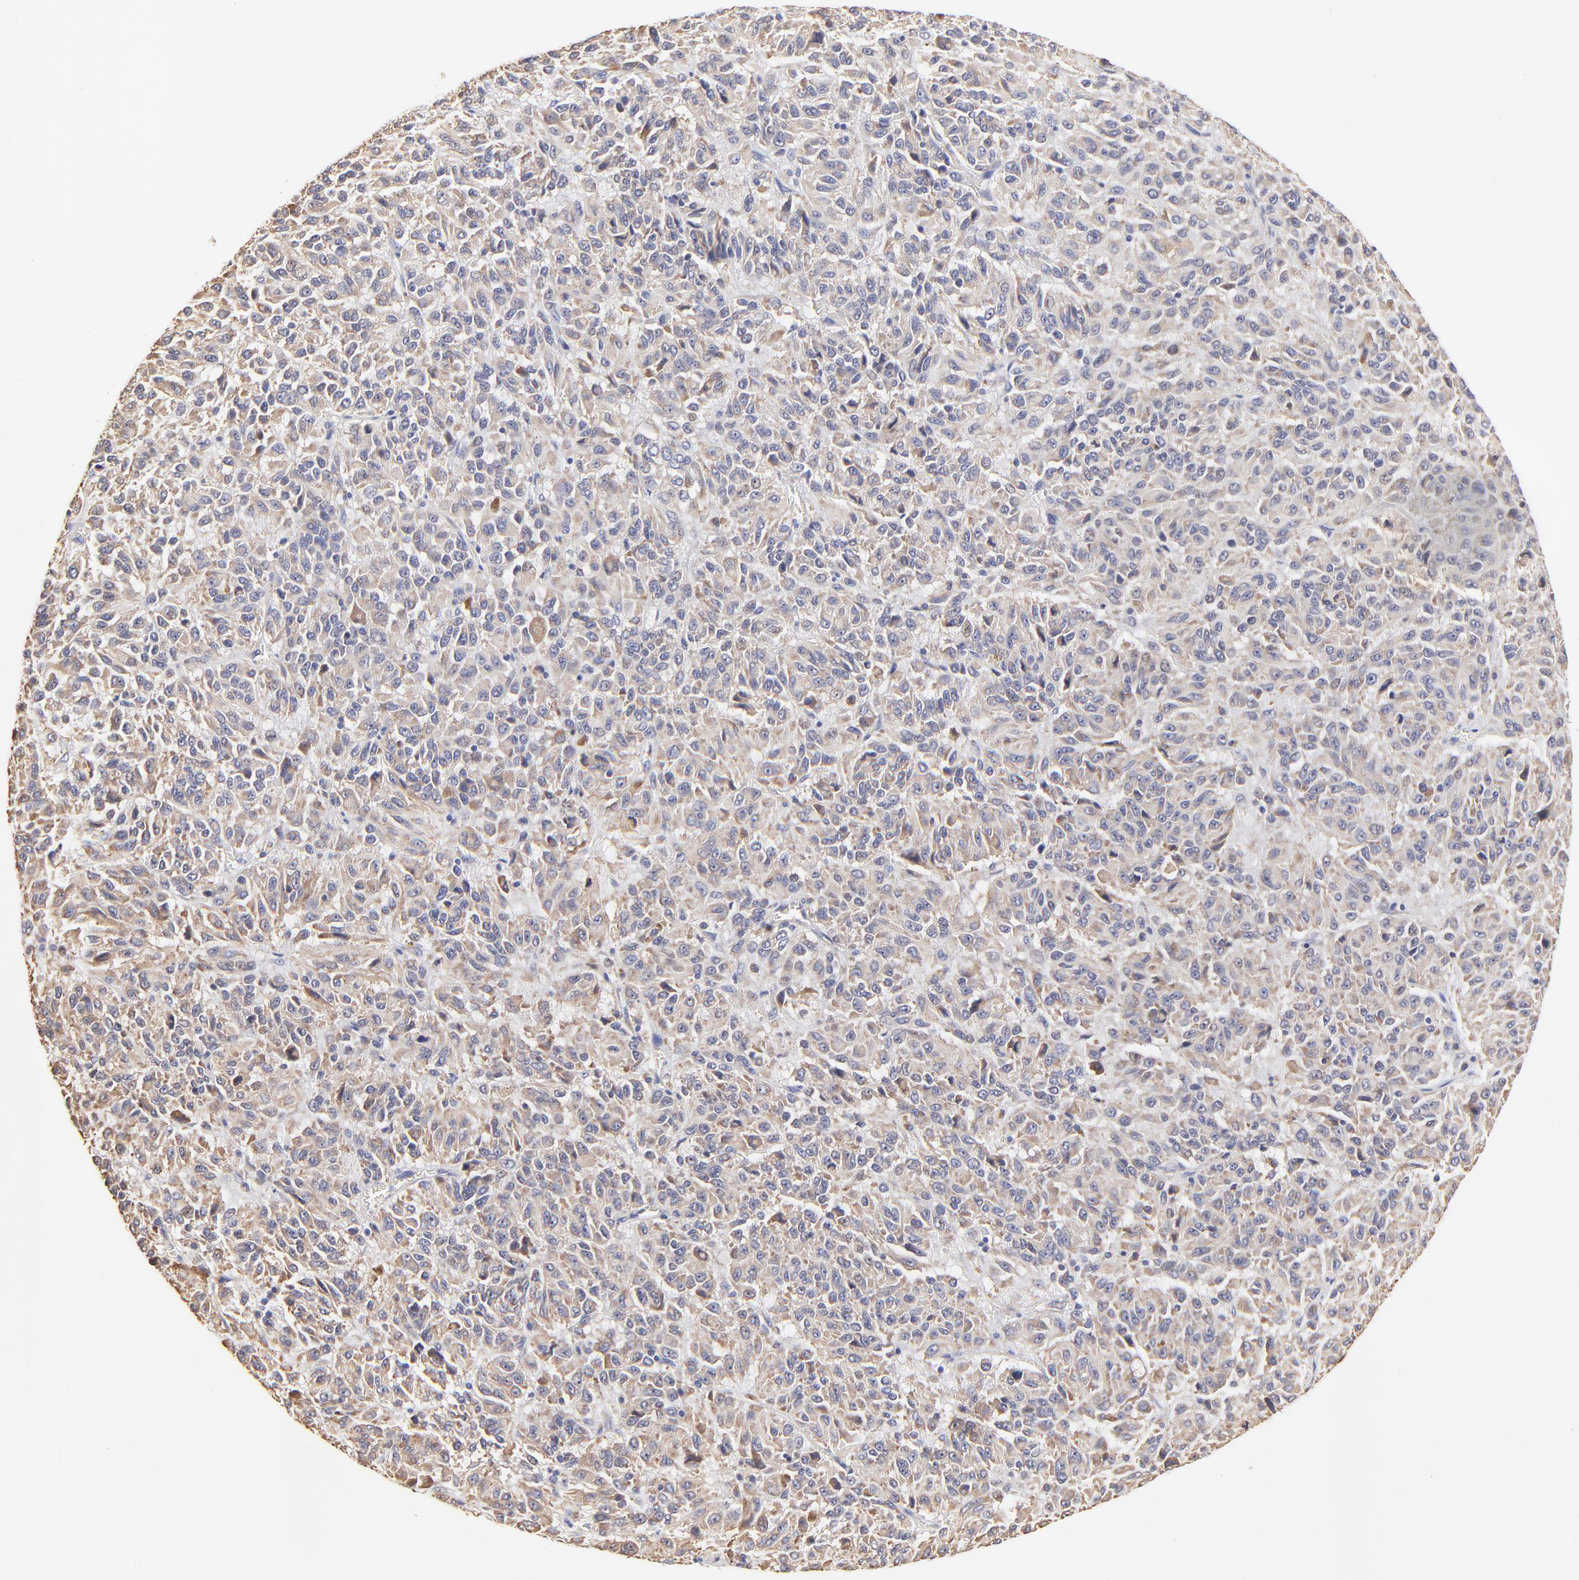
{"staining": {"intensity": "weak", "quantity": ">75%", "location": "cytoplasmic/membranous"}, "tissue": "melanoma", "cell_type": "Tumor cells", "image_type": "cancer", "snomed": [{"axis": "morphology", "description": "Malignant melanoma, Metastatic site"}, {"axis": "topography", "description": "Lung"}], "caption": "IHC staining of melanoma, which shows low levels of weak cytoplasmic/membranous staining in about >75% of tumor cells indicating weak cytoplasmic/membranous protein staining. The staining was performed using DAB (brown) for protein detection and nuclei were counterstained in hematoxylin (blue).", "gene": "GCSAM", "patient": {"sex": "male", "age": 64}}